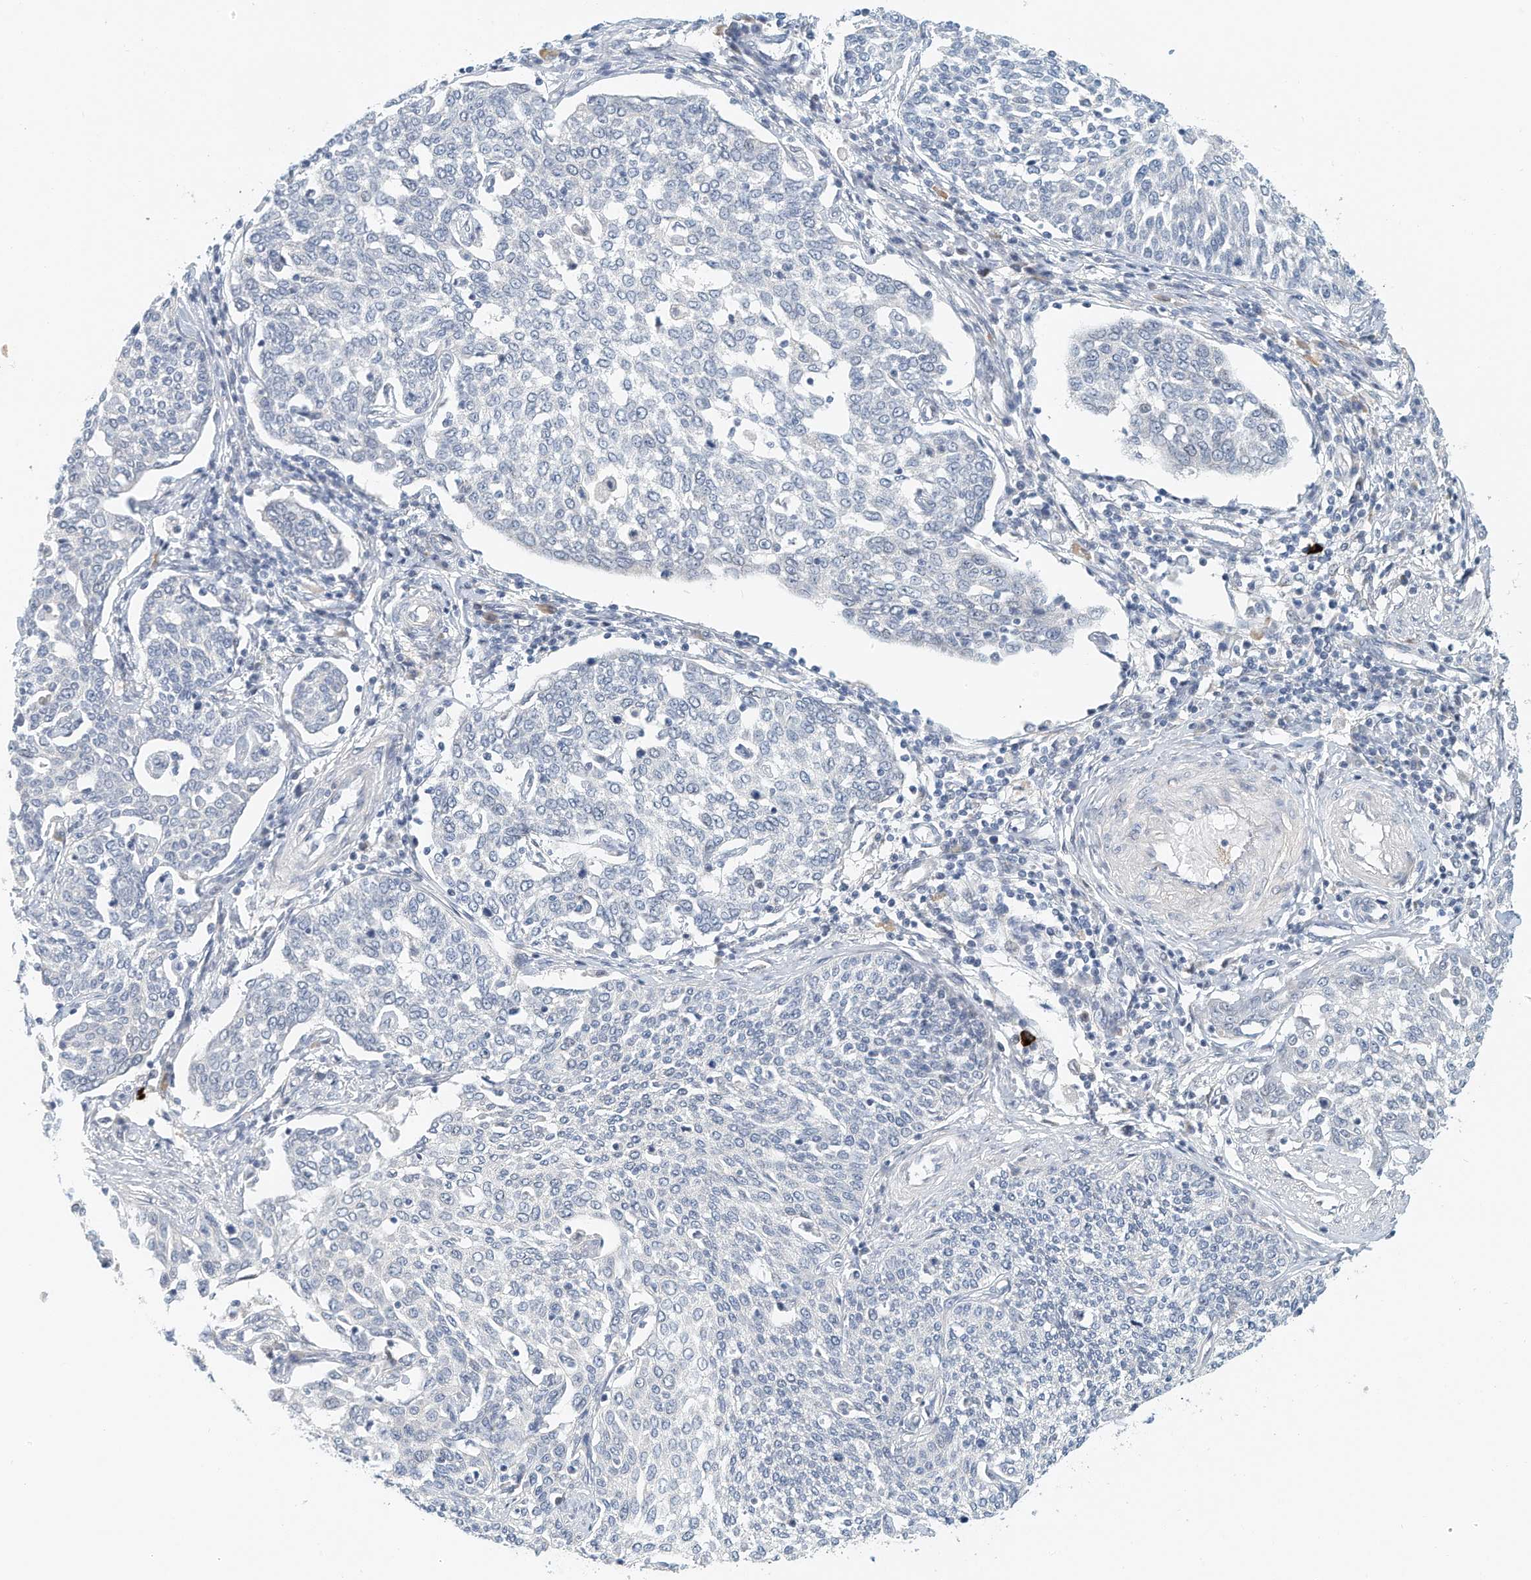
{"staining": {"intensity": "negative", "quantity": "none", "location": "none"}, "tissue": "cervical cancer", "cell_type": "Tumor cells", "image_type": "cancer", "snomed": [{"axis": "morphology", "description": "Squamous cell carcinoma, NOS"}, {"axis": "topography", "description": "Cervix"}], "caption": "The histopathology image demonstrates no significant positivity in tumor cells of squamous cell carcinoma (cervical). (DAB immunohistochemistry (IHC), high magnification).", "gene": "ARHGAP28", "patient": {"sex": "female", "age": 34}}